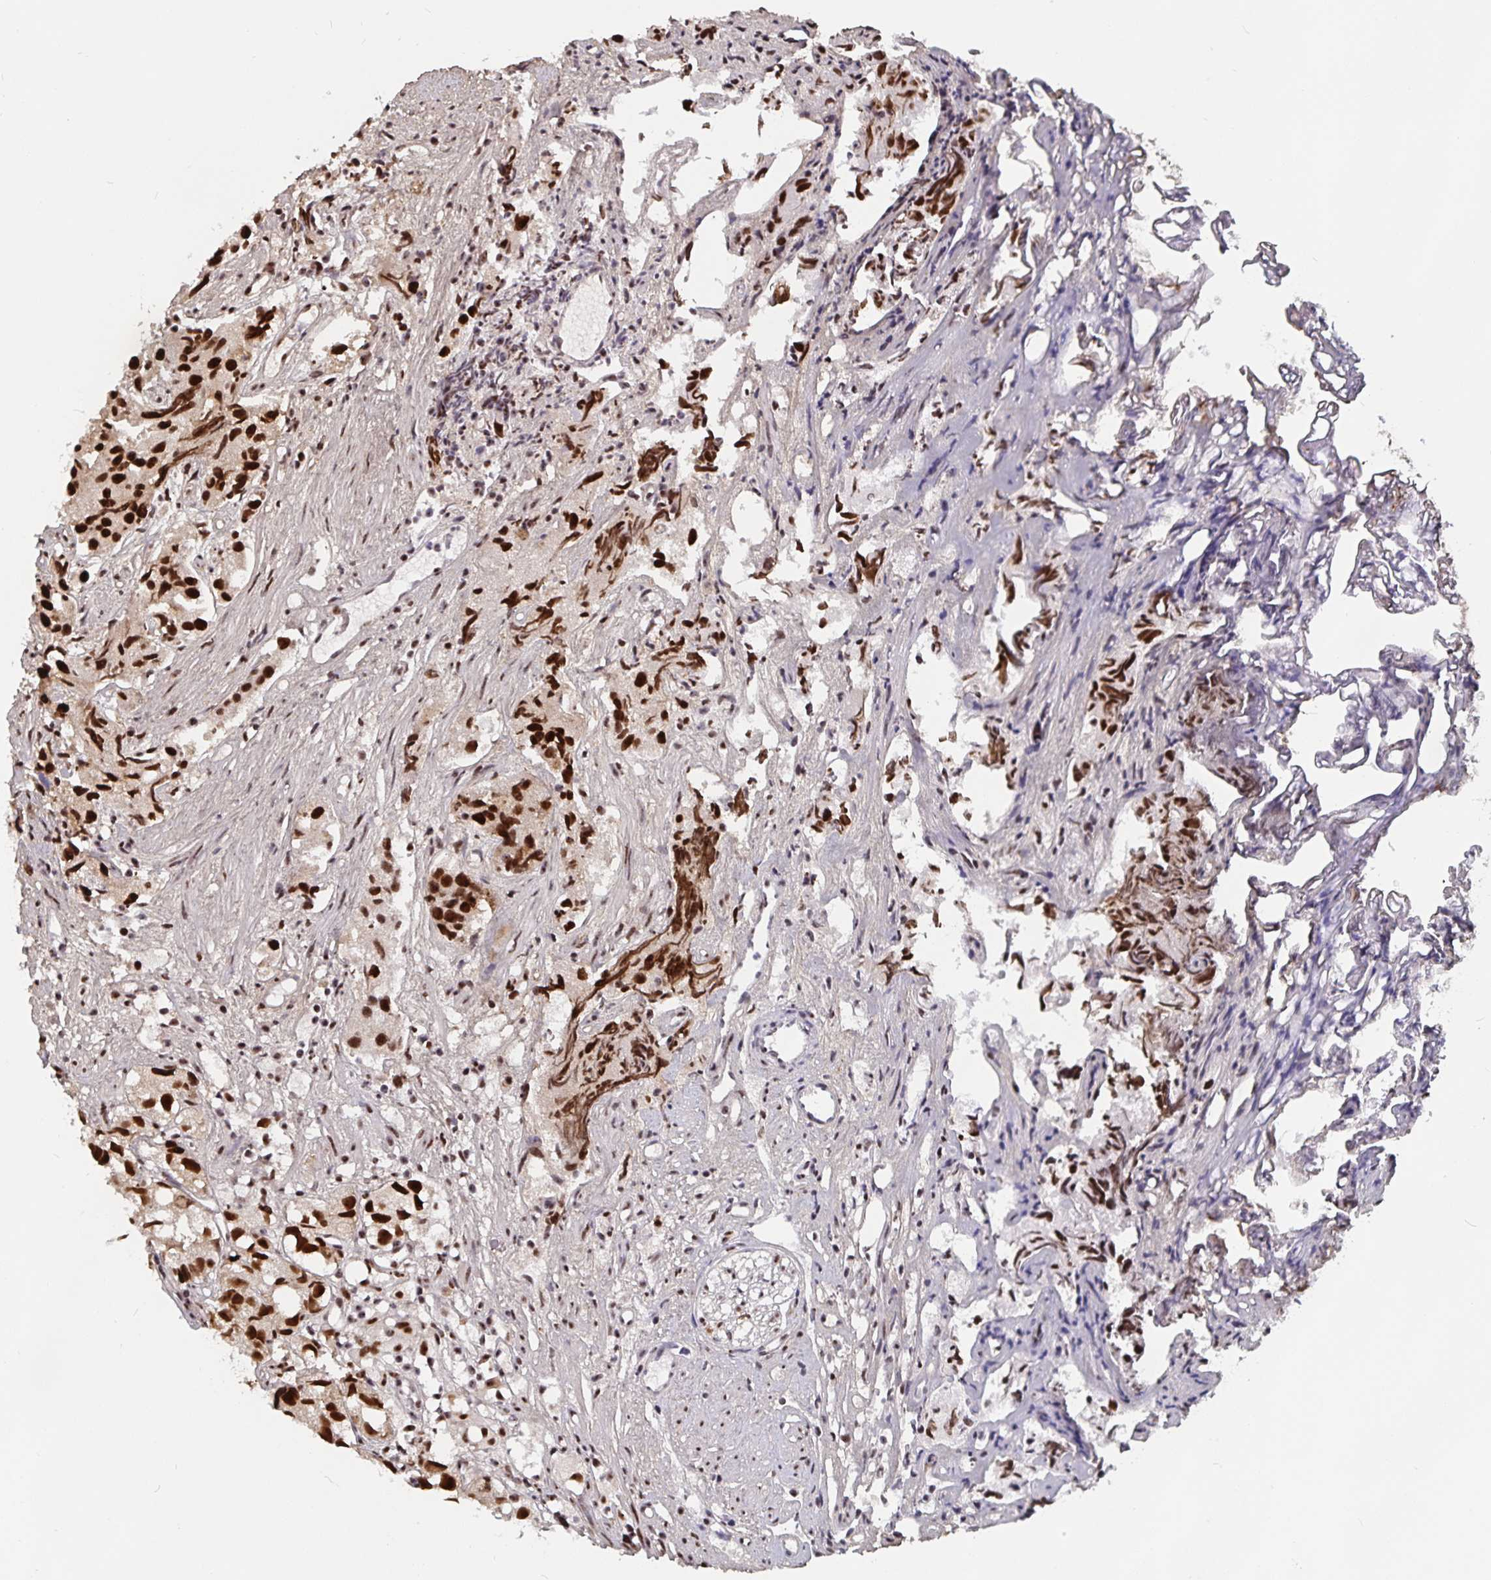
{"staining": {"intensity": "strong", "quantity": ">75%", "location": "nuclear"}, "tissue": "prostate cancer", "cell_type": "Tumor cells", "image_type": "cancer", "snomed": [{"axis": "morphology", "description": "Adenocarcinoma, High grade"}, {"axis": "topography", "description": "Prostate"}], "caption": "Immunohistochemistry (IHC) photomicrograph of neoplastic tissue: human prostate high-grade adenocarcinoma stained using immunohistochemistry displays high levels of strong protein expression localized specifically in the nuclear of tumor cells, appearing as a nuclear brown color.", "gene": "LAS1L", "patient": {"sex": "male", "age": 68}}